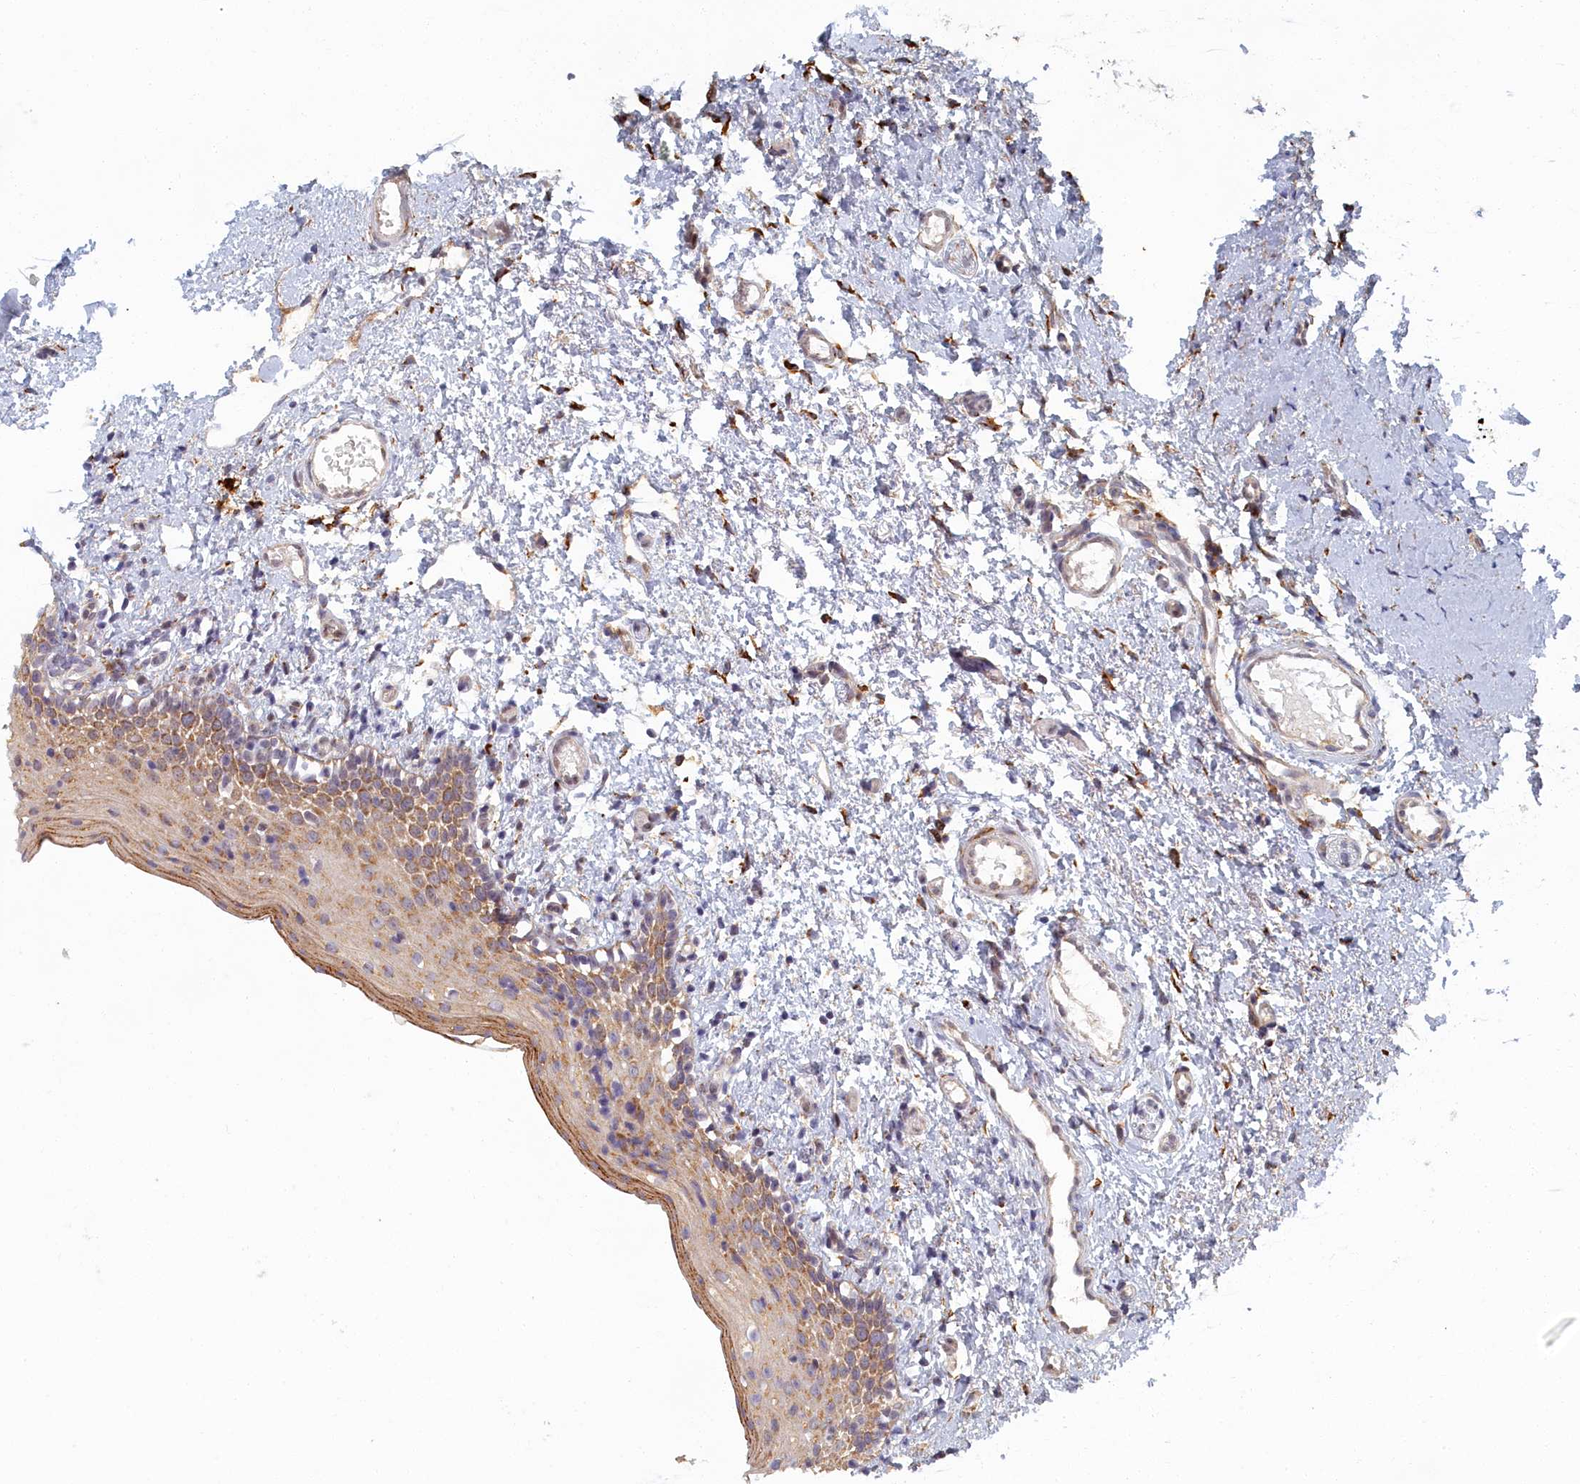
{"staining": {"intensity": "moderate", "quantity": "25%-75%", "location": "cytoplasmic/membranous"}, "tissue": "oral mucosa", "cell_type": "Squamous epithelial cells", "image_type": "normal", "snomed": [{"axis": "morphology", "description": "Normal tissue, NOS"}, {"axis": "topography", "description": "Oral tissue"}], "caption": "Protein positivity by immunohistochemistry reveals moderate cytoplasmic/membranous expression in approximately 25%-75% of squamous epithelial cells in normal oral mucosa.", "gene": "DNAJC17", "patient": {"sex": "female", "age": 13}}